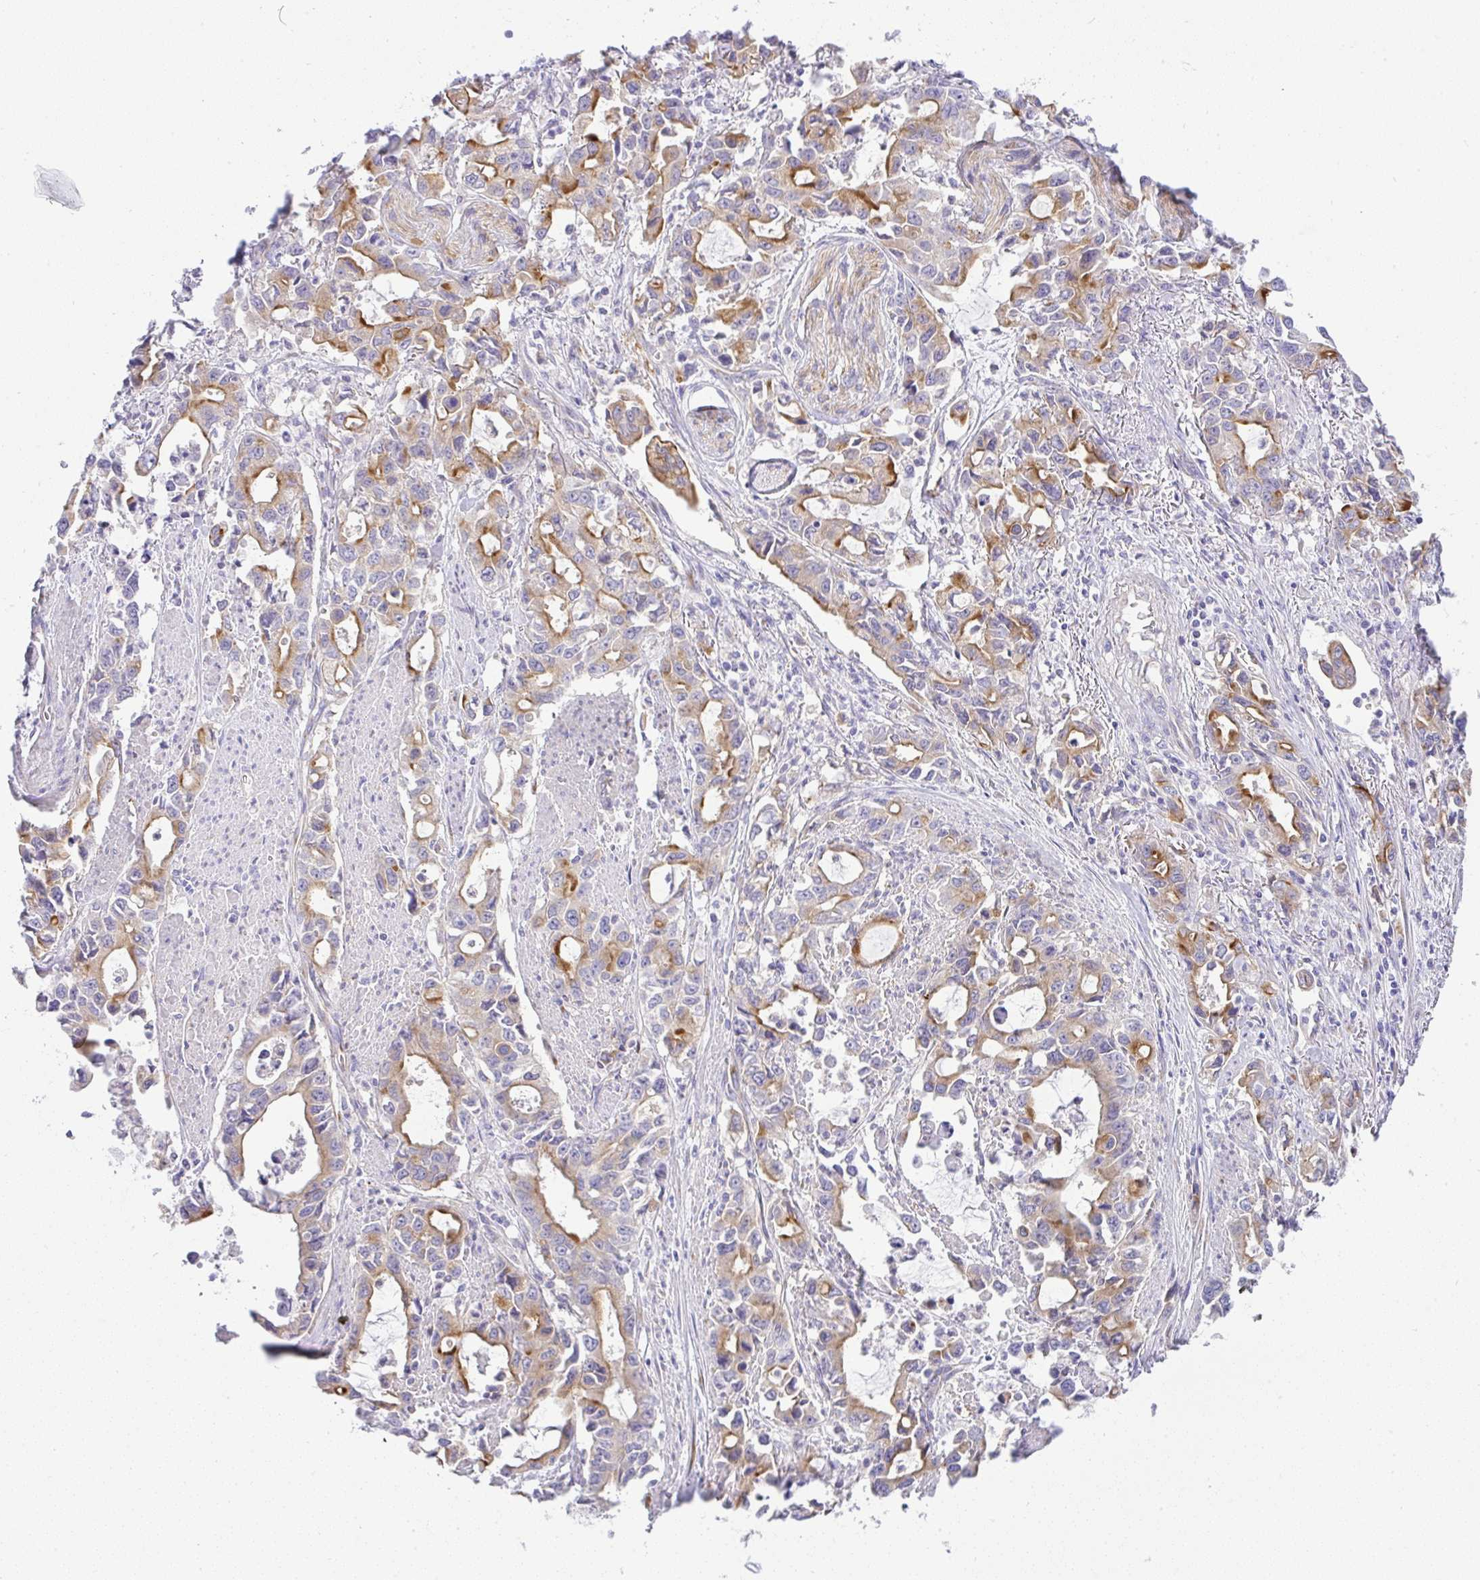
{"staining": {"intensity": "moderate", "quantity": "25%-75%", "location": "cytoplasmic/membranous"}, "tissue": "stomach cancer", "cell_type": "Tumor cells", "image_type": "cancer", "snomed": [{"axis": "morphology", "description": "Adenocarcinoma, NOS"}, {"axis": "topography", "description": "Stomach, upper"}], "caption": "Moderate cytoplasmic/membranous expression for a protein is identified in about 25%-75% of tumor cells of stomach cancer using IHC.", "gene": "FAM177A1", "patient": {"sex": "male", "age": 85}}